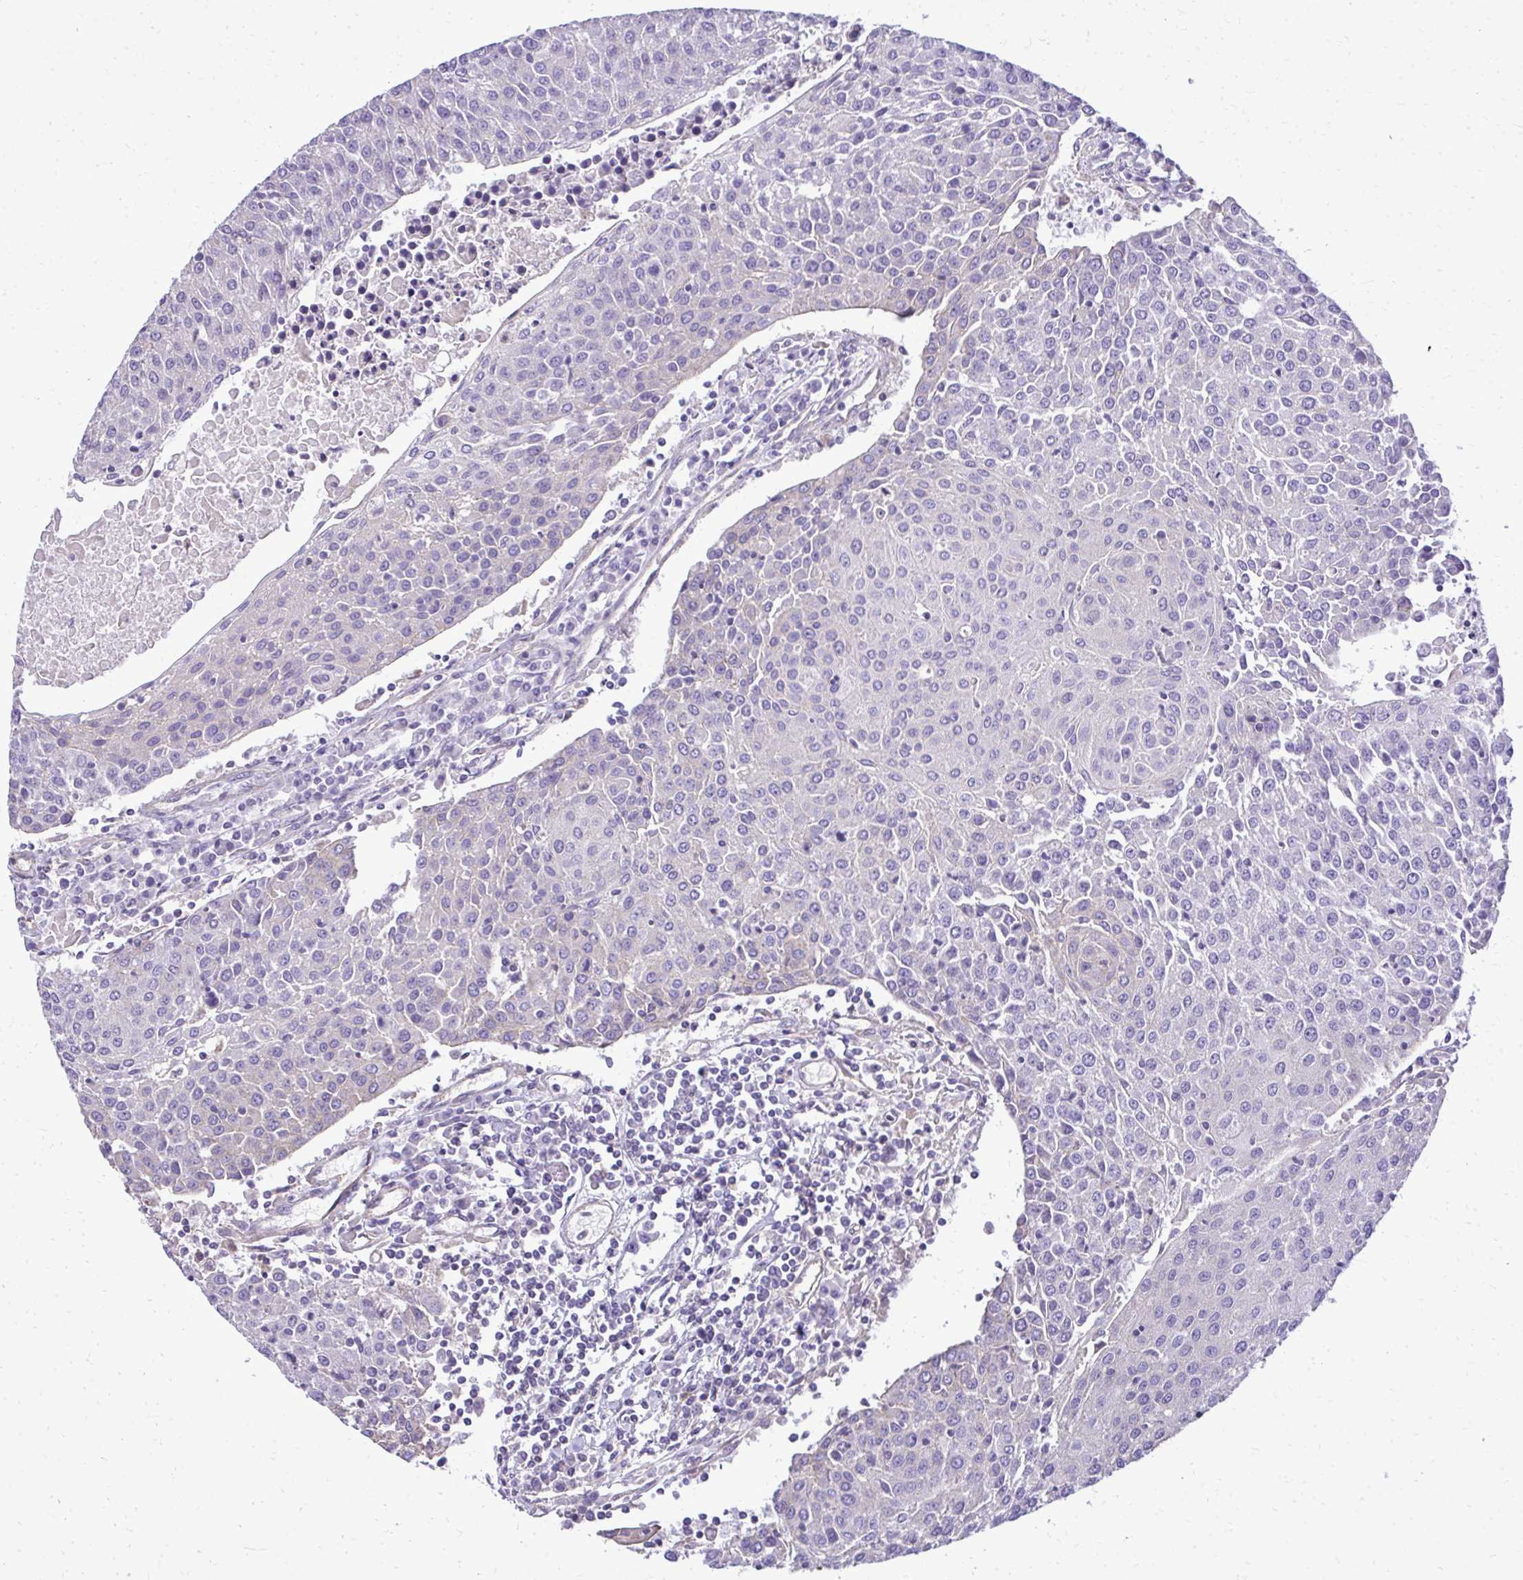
{"staining": {"intensity": "negative", "quantity": "none", "location": "none"}, "tissue": "urothelial cancer", "cell_type": "Tumor cells", "image_type": "cancer", "snomed": [{"axis": "morphology", "description": "Urothelial carcinoma, High grade"}, {"axis": "topography", "description": "Urinary bladder"}], "caption": "Immunohistochemical staining of human urothelial cancer displays no significant staining in tumor cells.", "gene": "RUNDC3B", "patient": {"sex": "female", "age": 85}}